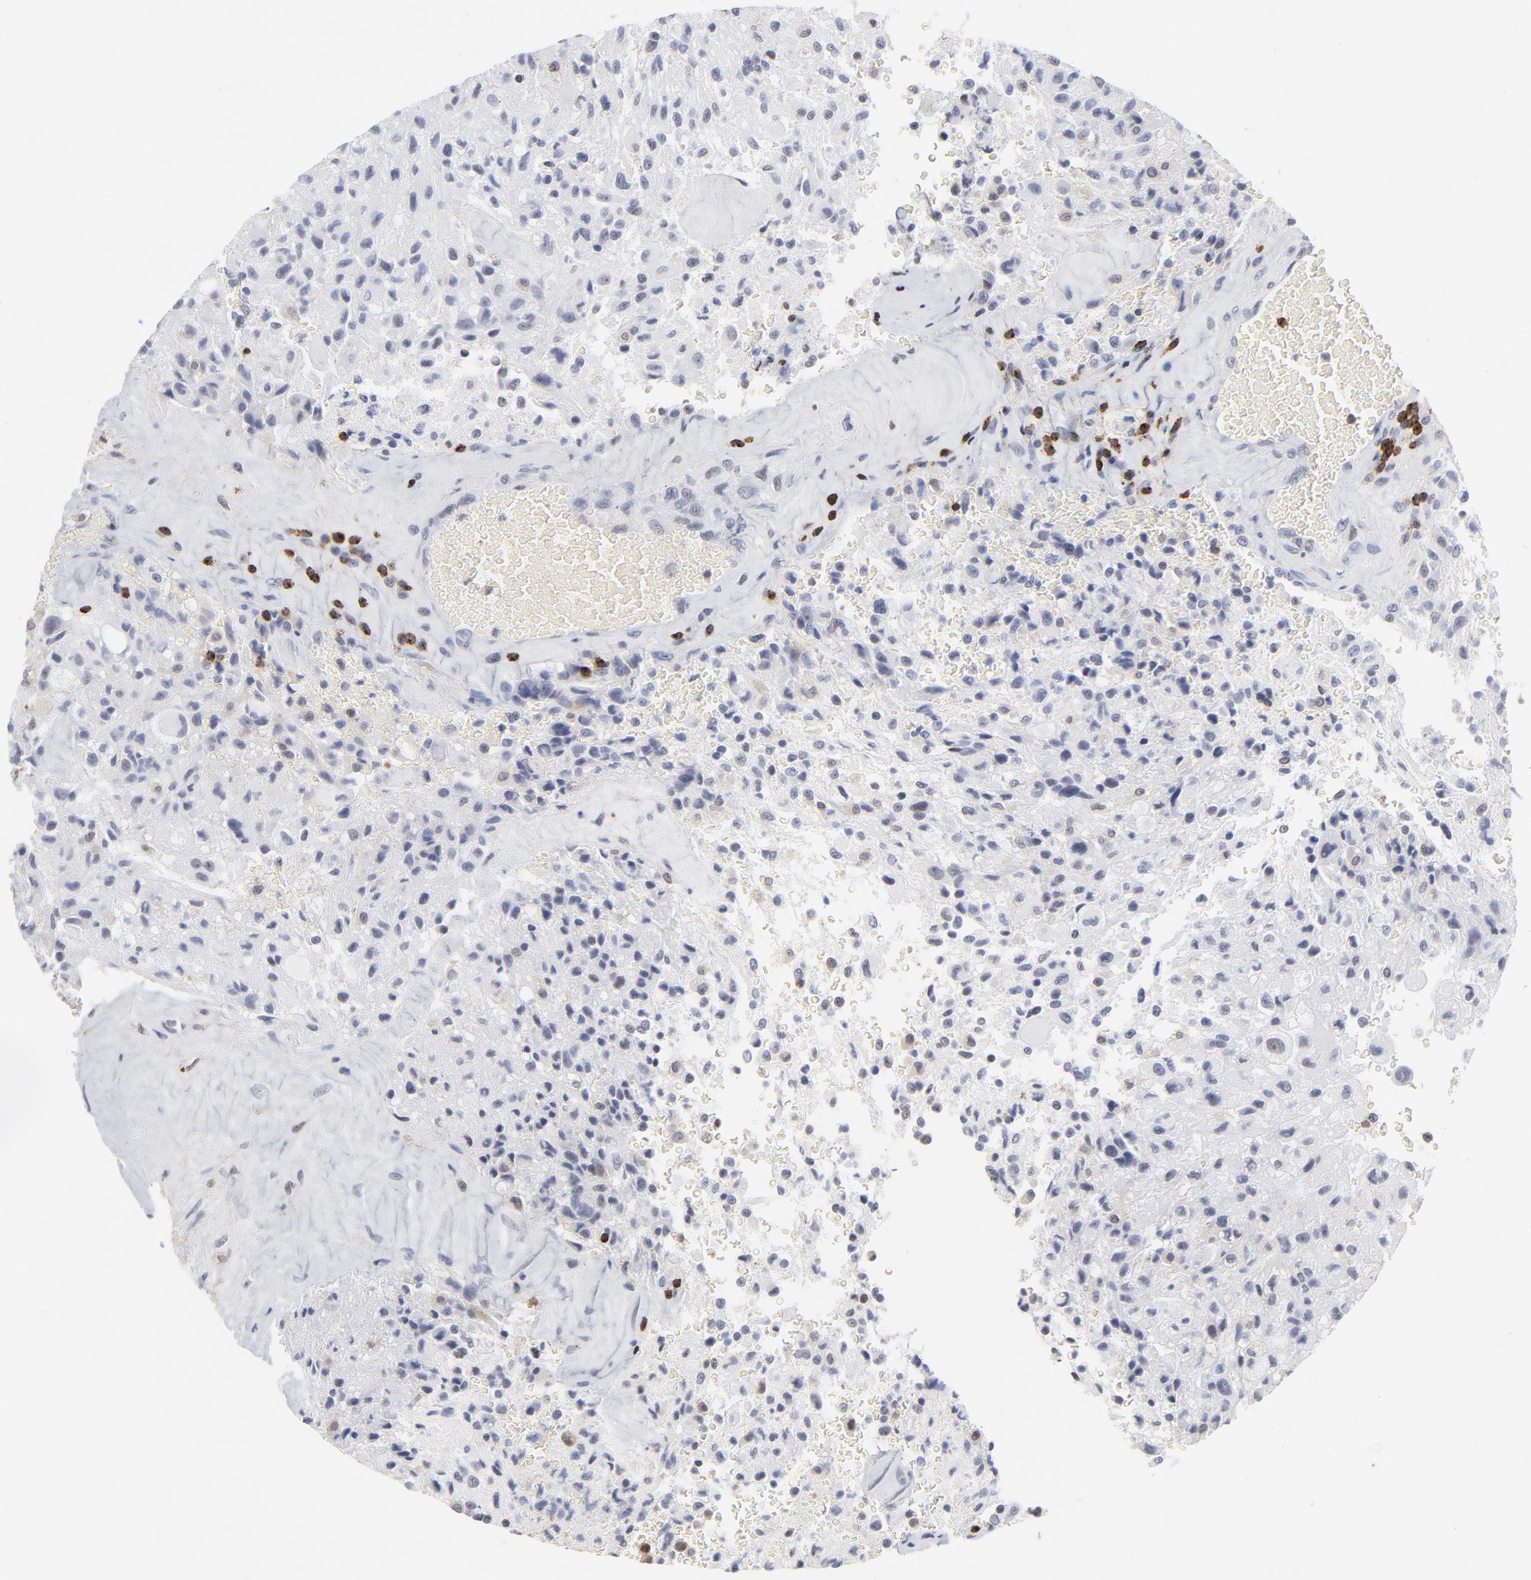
{"staining": {"intensity": "weak", "quantity": "<25%", "location": "nuclear"}, "tissue": "glioma", "cell_type": "Tumor cells", "image_type": "cancer", "snomed": [{"axis": "morphology", "description": "Normal tissue, NOS"}, {"axis": "morphology", "description": "Glioma, malignant, High grade"}, {"axis": "topography", "description": "Cerebral cortex"}], "caption": "Protein analysis of glioma displays no significant staining in tumor cells.", "gene": "CD2", "patient": {"sex": "male", "age": 56}}